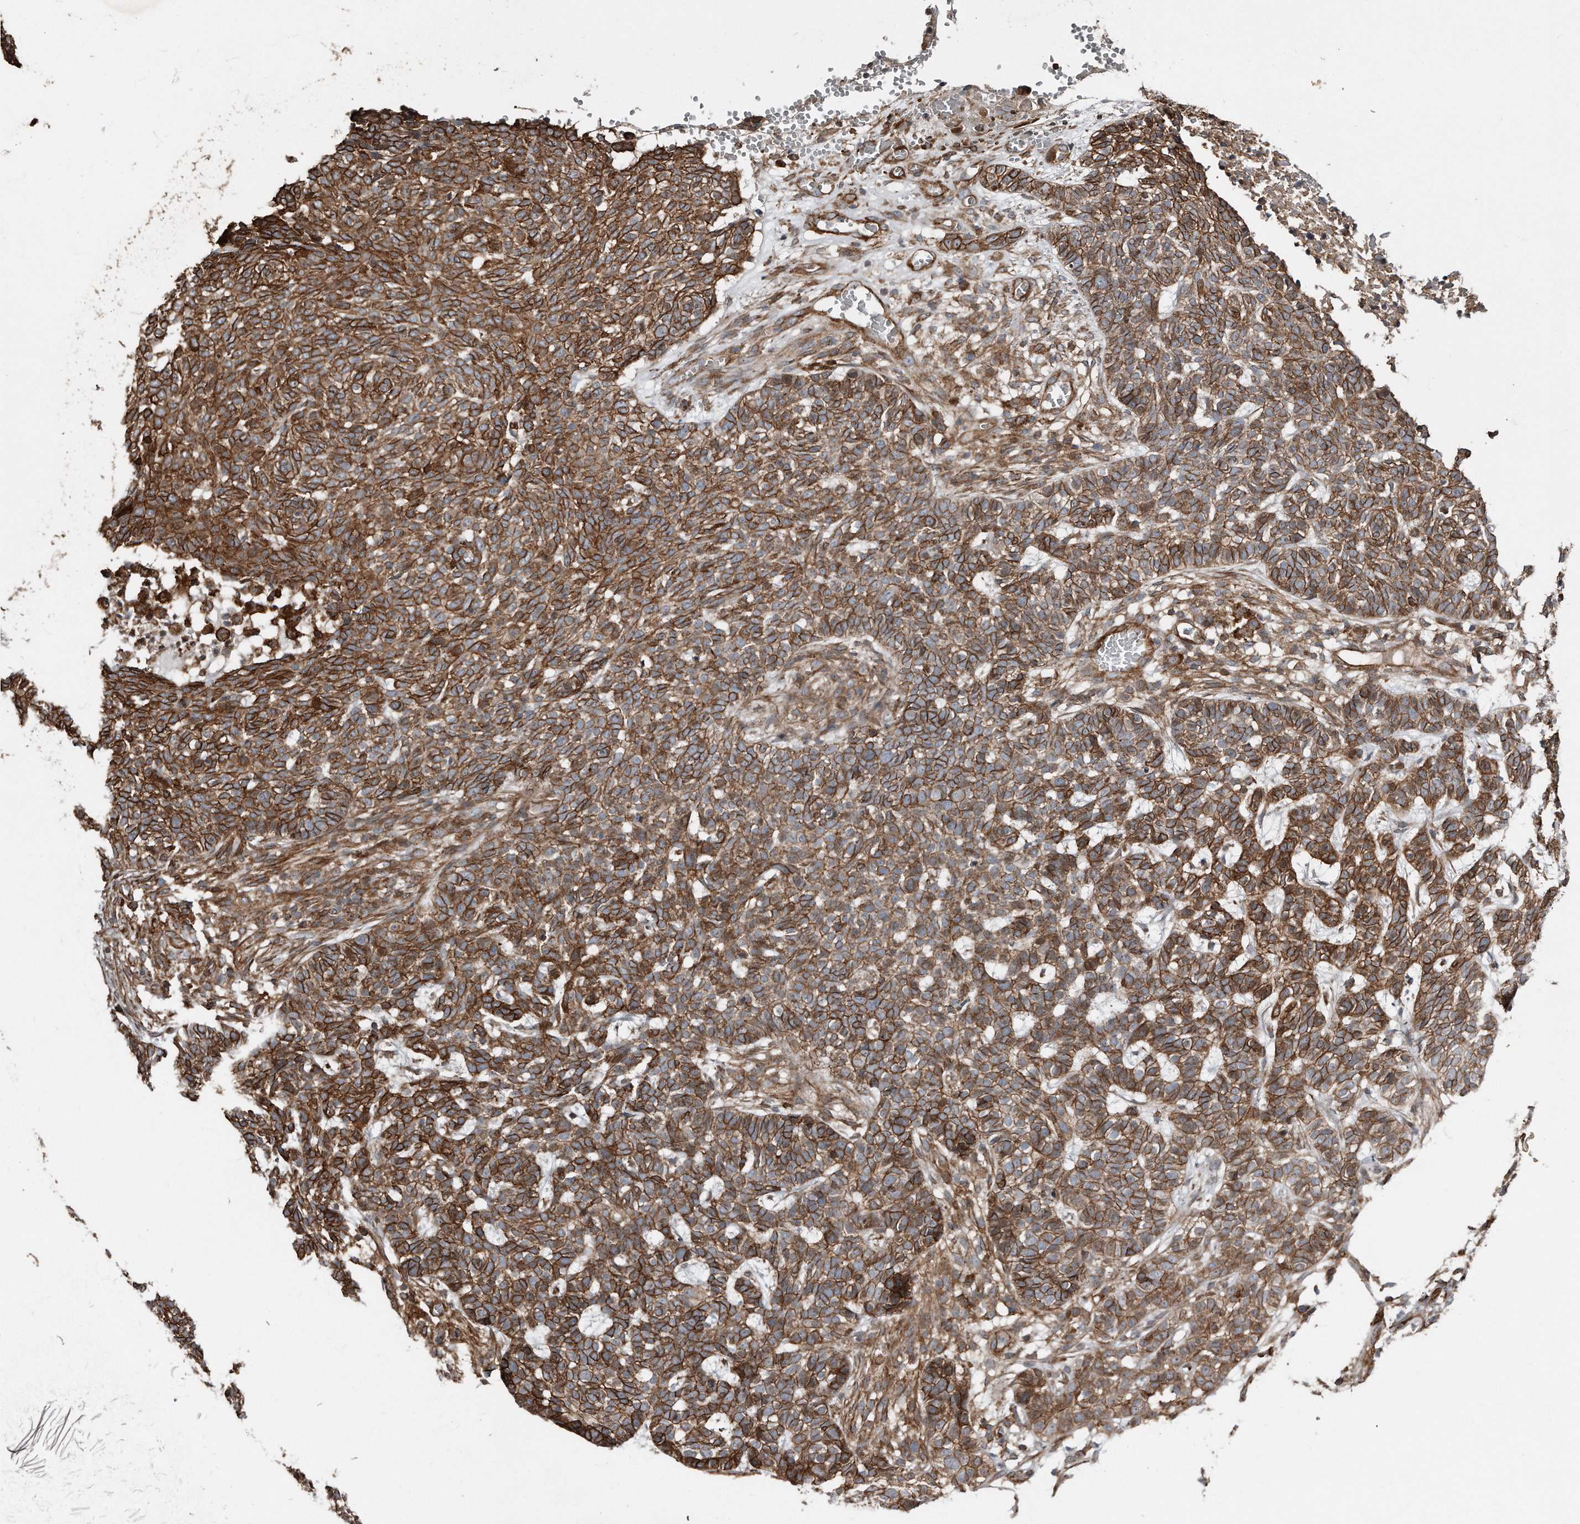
{"staining": {"intensity": "strong", "quantity": ">75%", "location": "cytoplasmic/membranous"}, "tissue": "skin cancer", "cell_type": "Tumor cells", "image_type": "cancer", "snomed": [{"axis": "morphology", "description": "Basal cell carcinoma"}, {"axis": "topography", "description": "Skin"}], "caption": "Immunohistochemical staining of skin basal cell carcinoma reveals high levels of strong cytoplasmic/membranous protein staining in approximately >75% of tumor cells.", "gene": "SNAP47", "patient": {"sex": "male", "age": 85}}